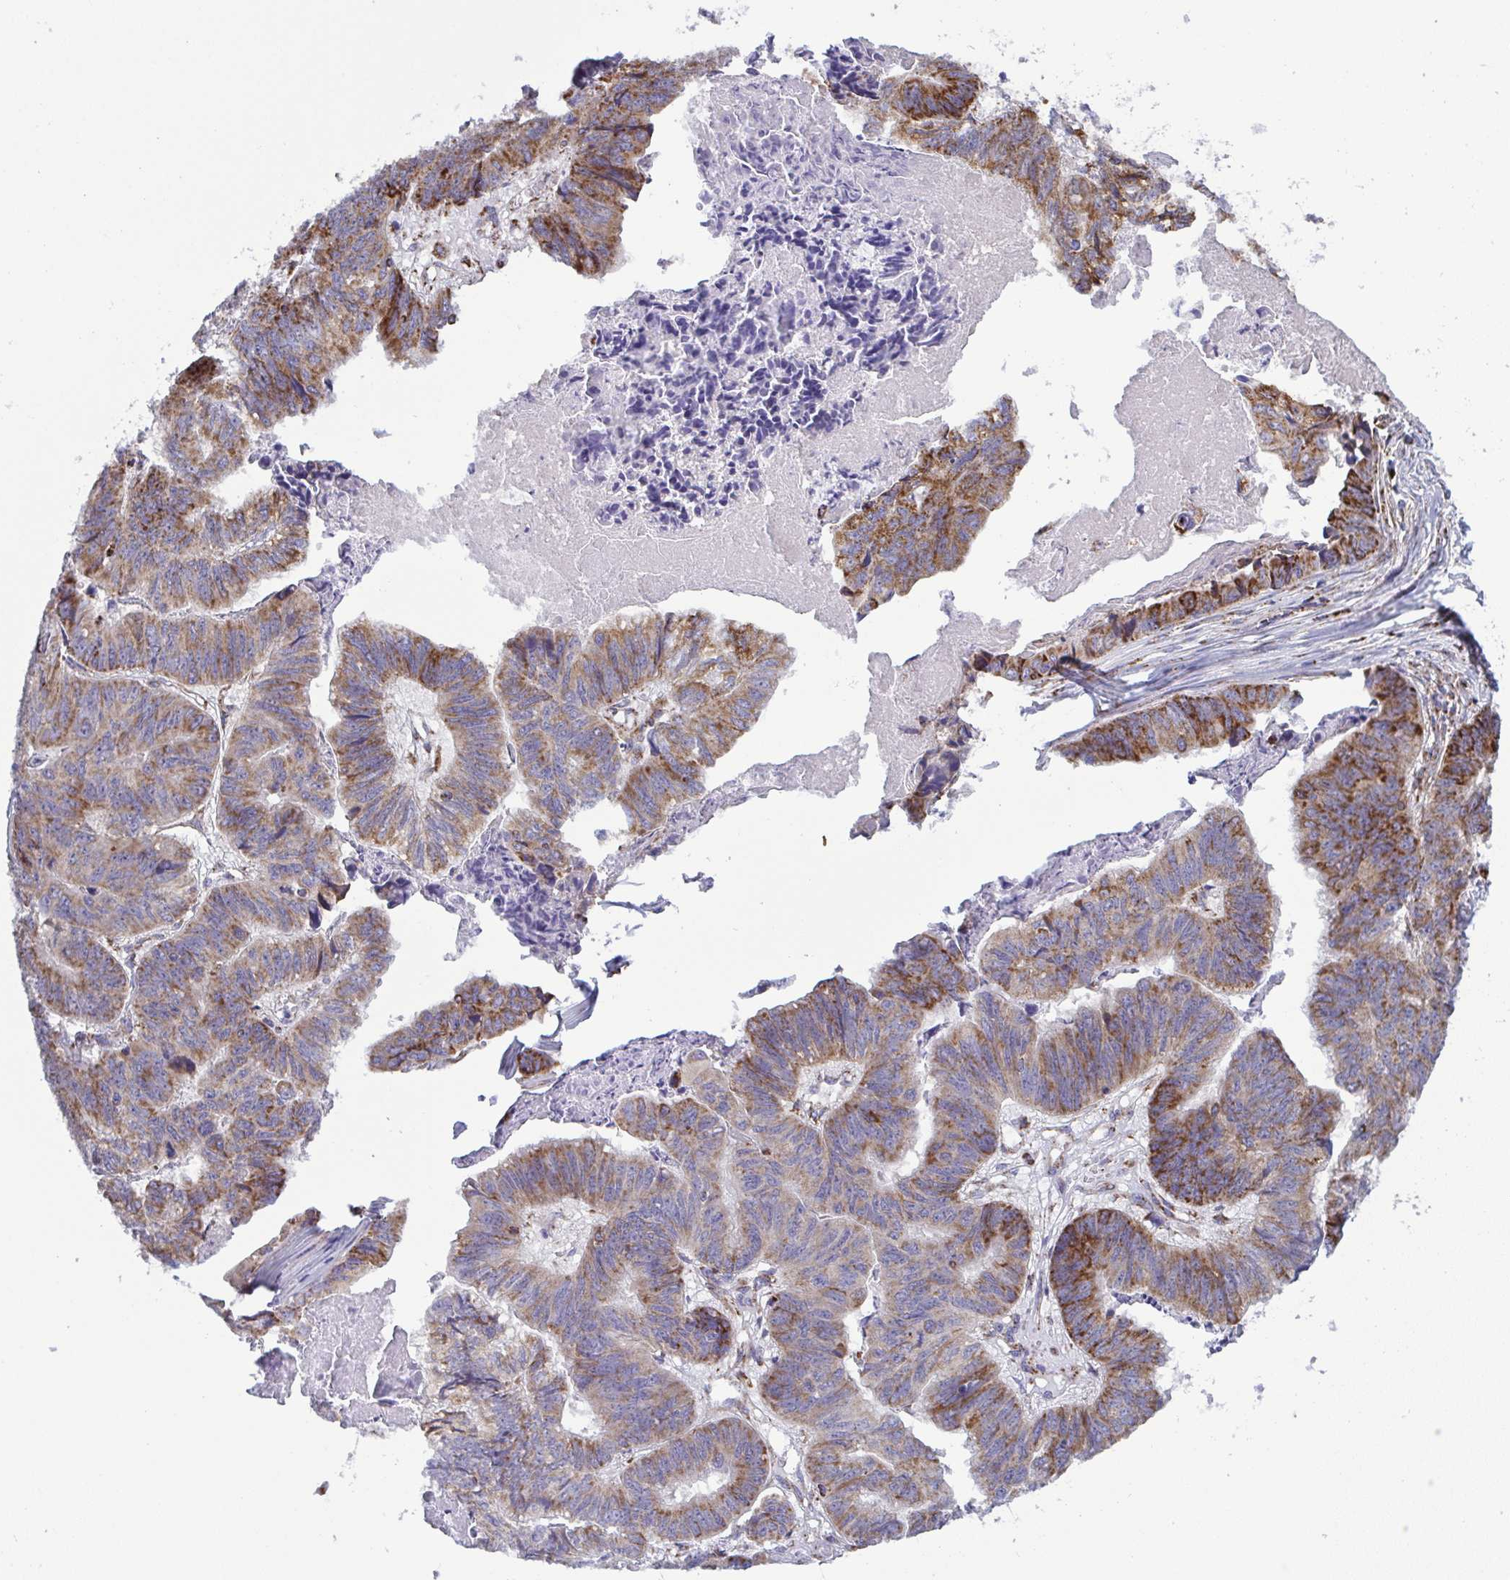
{"staining": {"intensity": "moderate", "quantity": ">75%", "location": "cytoplasmic/membranous"}, "tissue": "stomach cancer", "cell_type": "Tumor cells", "image_type": "cancer", "snomed": [{"axis": "morphology", "description": "Adenocarcinoma, NOS"}, {"axis": "topography", "description": "Stomach, lower"}], "caption": "The photomicrograph reveals staining of stomach cancer (adenocarcinoma), revealing moderate cytoplasmic/membranous protein positivity (brown color) within tumor cells. The staining is performed using DAB brown chromogen to label protein expression. The nuclei are counter-stained blue using hematoxylin.", "gene": "CSDE1", "patient": {"sex": "male", "age": 77}}